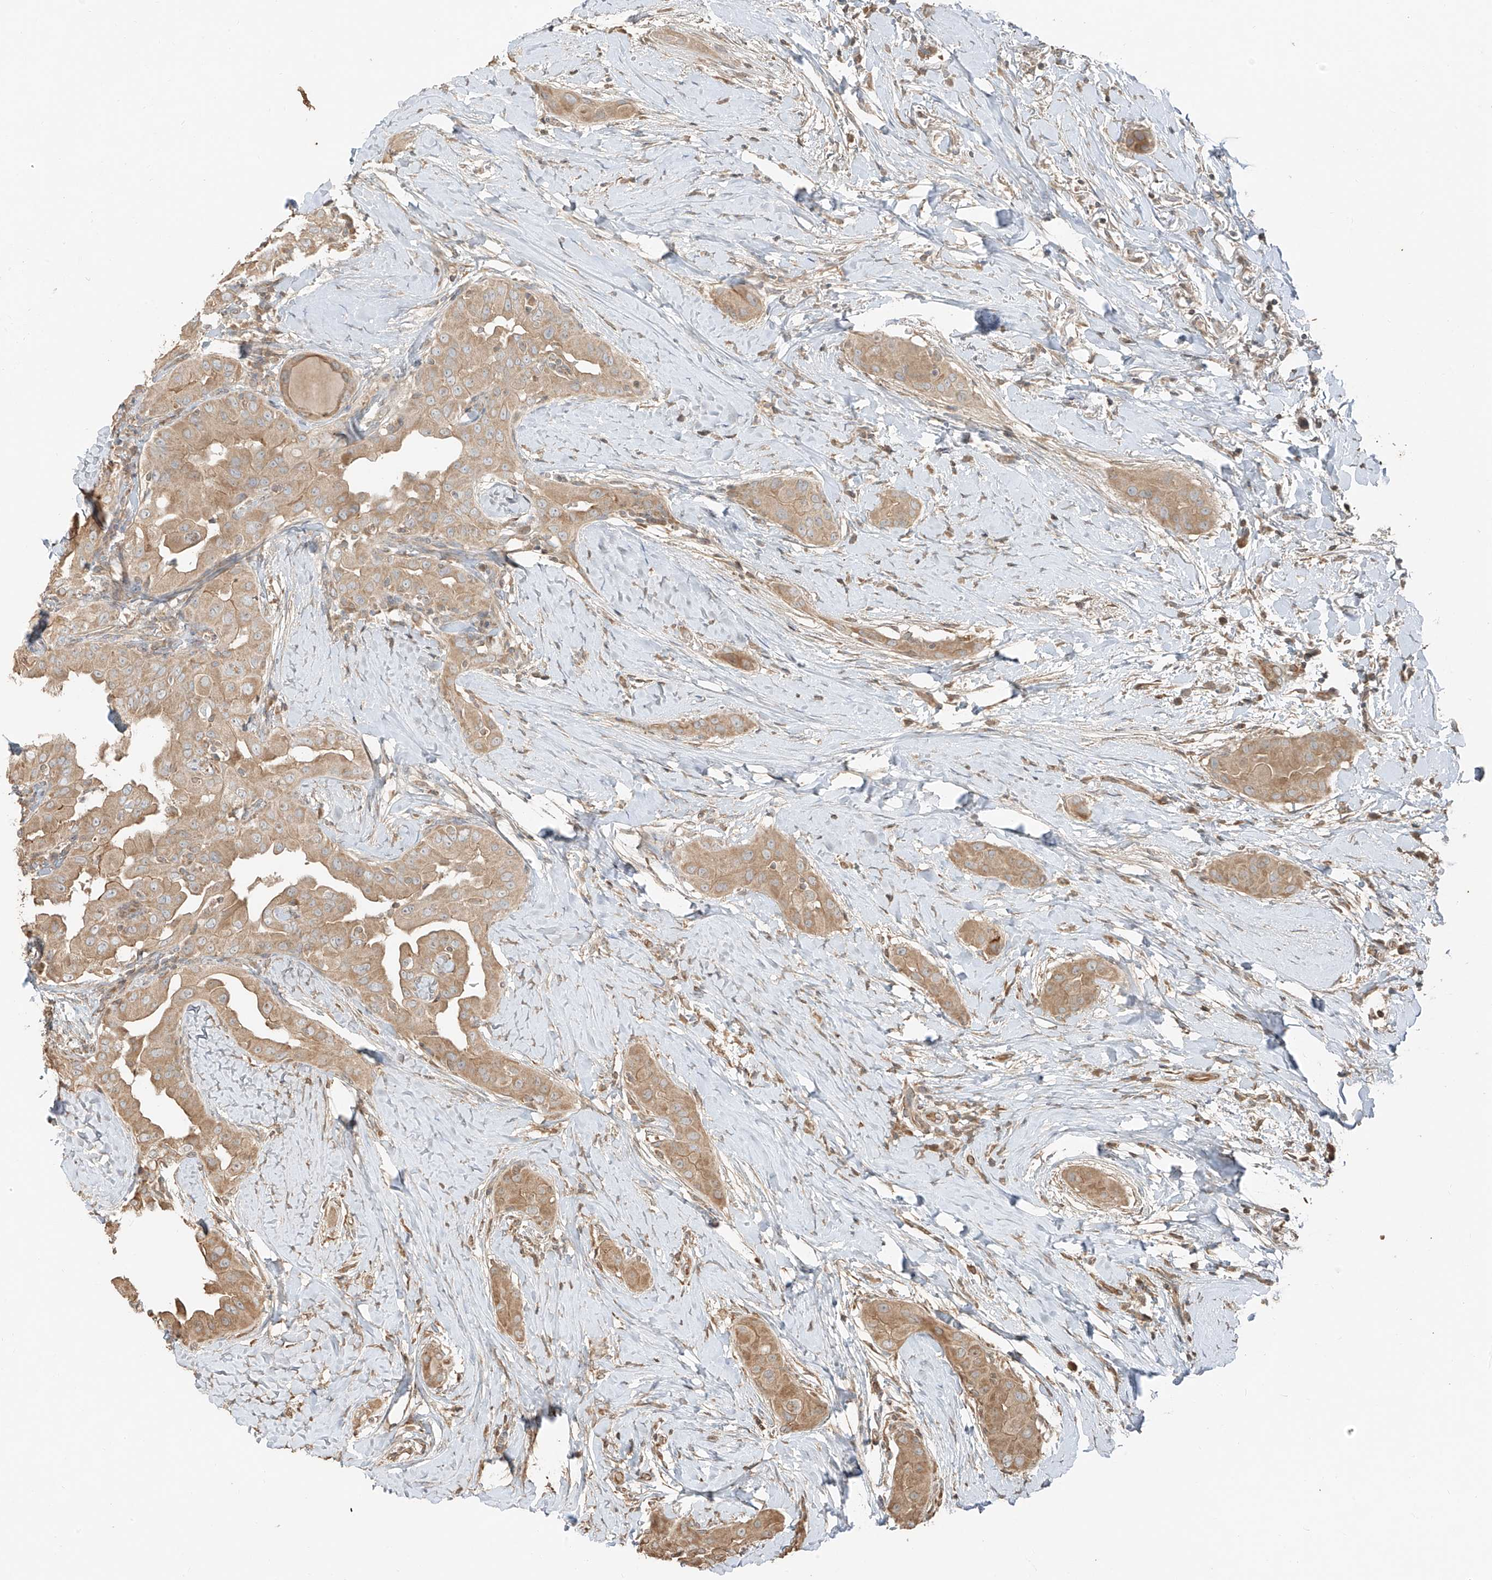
{"staining": {"intensity": "moderate", "quantity": ">75%", "location": "cytoplasmic/membranous"}, "tissue": "thyroid cancer", "cell_type": "Tumor cells", "image_type": "cancer", "snomed": [{"axis": "morphology", "description": "Papillary adenocarcinoma, NOS"}, {"axis": "topography", "description": "Thyroid gland"}], "caption": "This is an image of immunohistochemistry staining of papillary adenocarcinoma (thyroid), which shows moderate staining in the cytoplasmic/membranous of tumor cells.", "gene": "ANKZF1", "patient": {"sex": "male", "age": 33}}